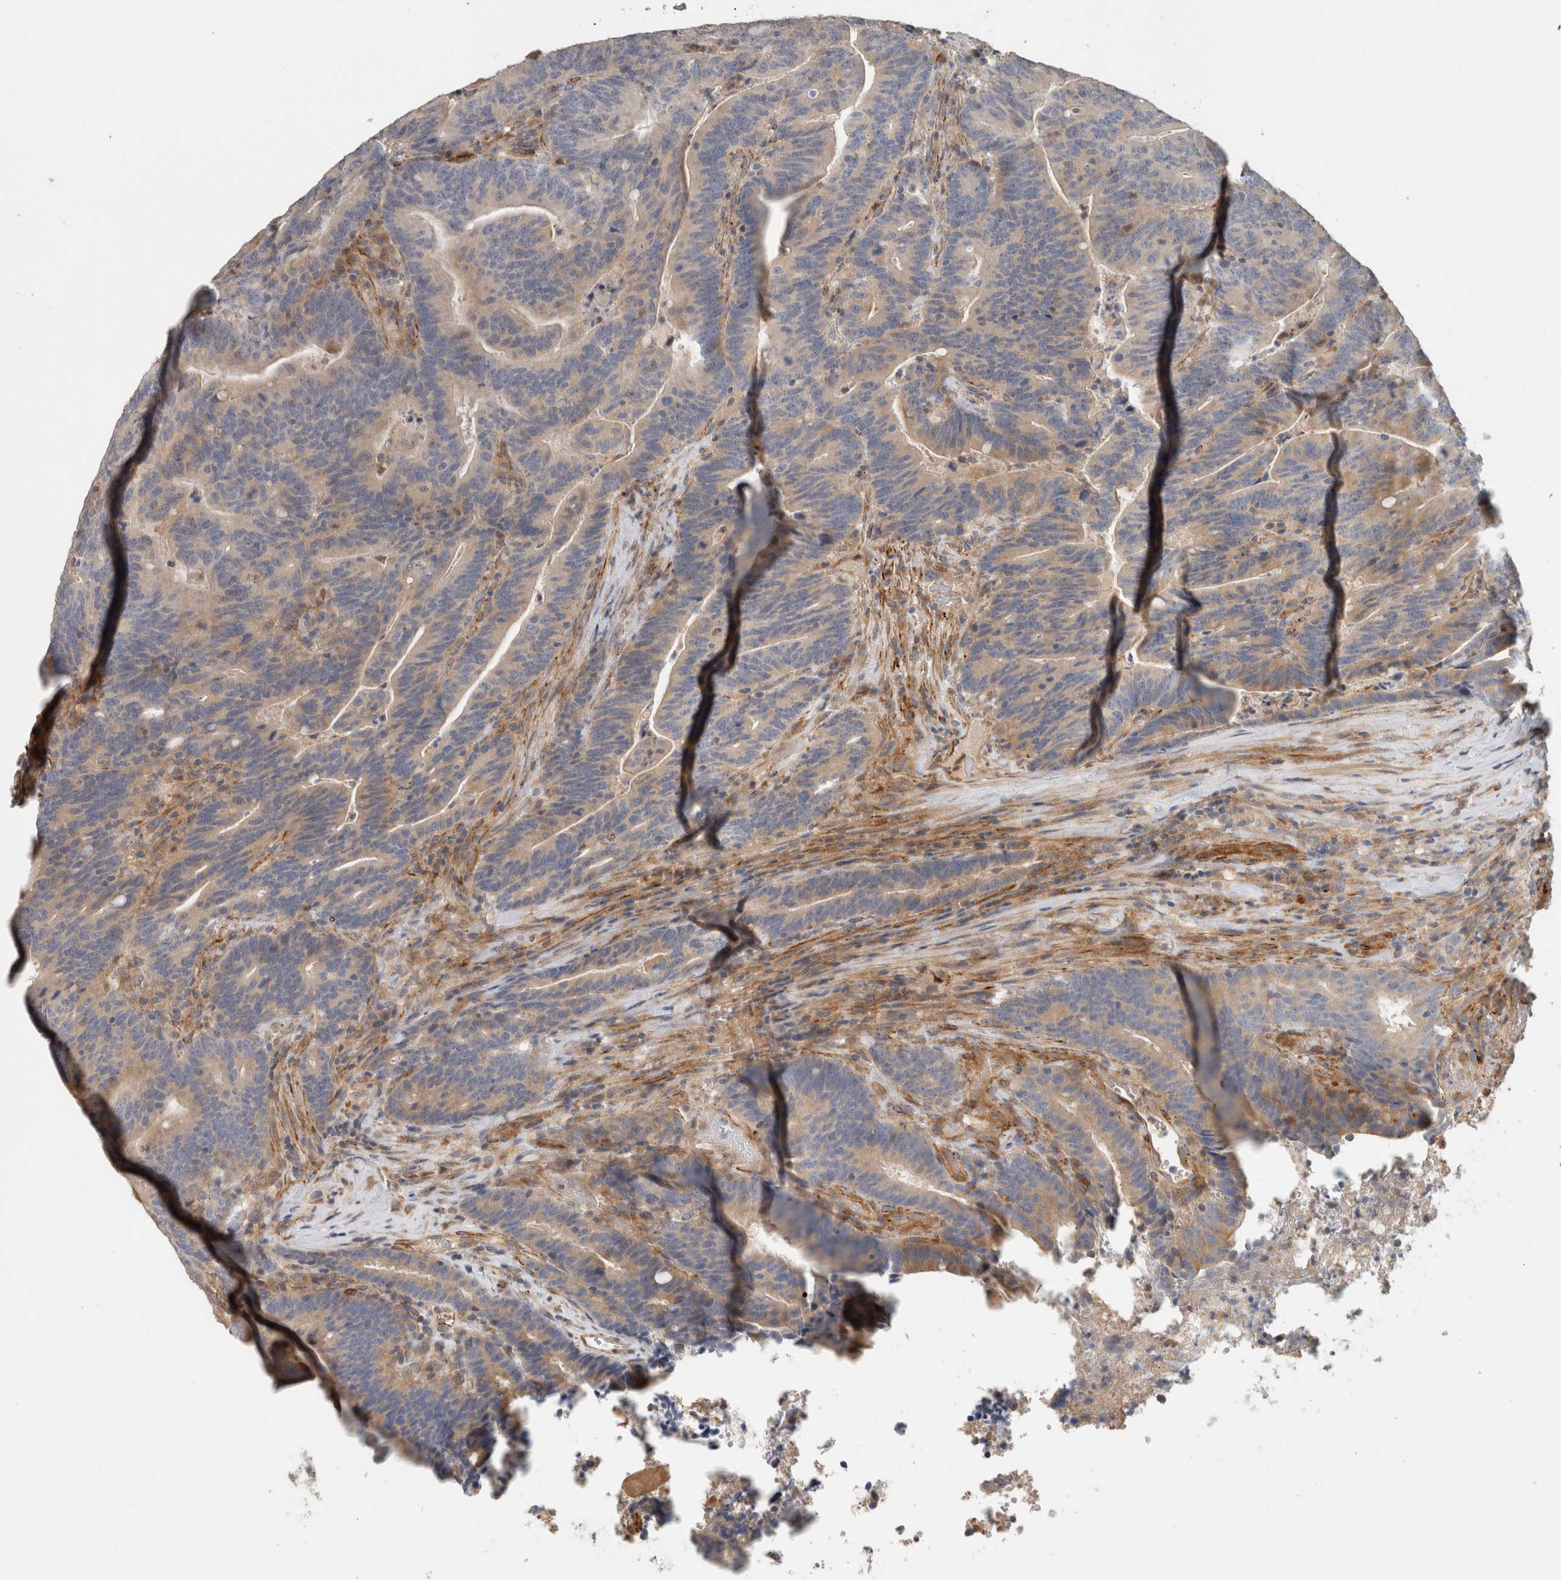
{"staining": {"intensity": "weak", "quantity": "25%-75%", "location": "cytoplasmic/membranous"}, "tissue": "colorectal cancer", "cell_type": "Tumor cells", "image_type": "cancer", "snomed": [{"axis": "morphology", "description": "Adenocarcinoma, NOS"}, {"axis": "topography", "description": "Colon"}], "caption": "Weak cytoplasmic/membranous protein expression is identified in about 25%-75% of tumor cells in colorectal adenocarcinoma.", "gene": "SIPA1L2", "patient": {"sex": "female", "age": 66}}